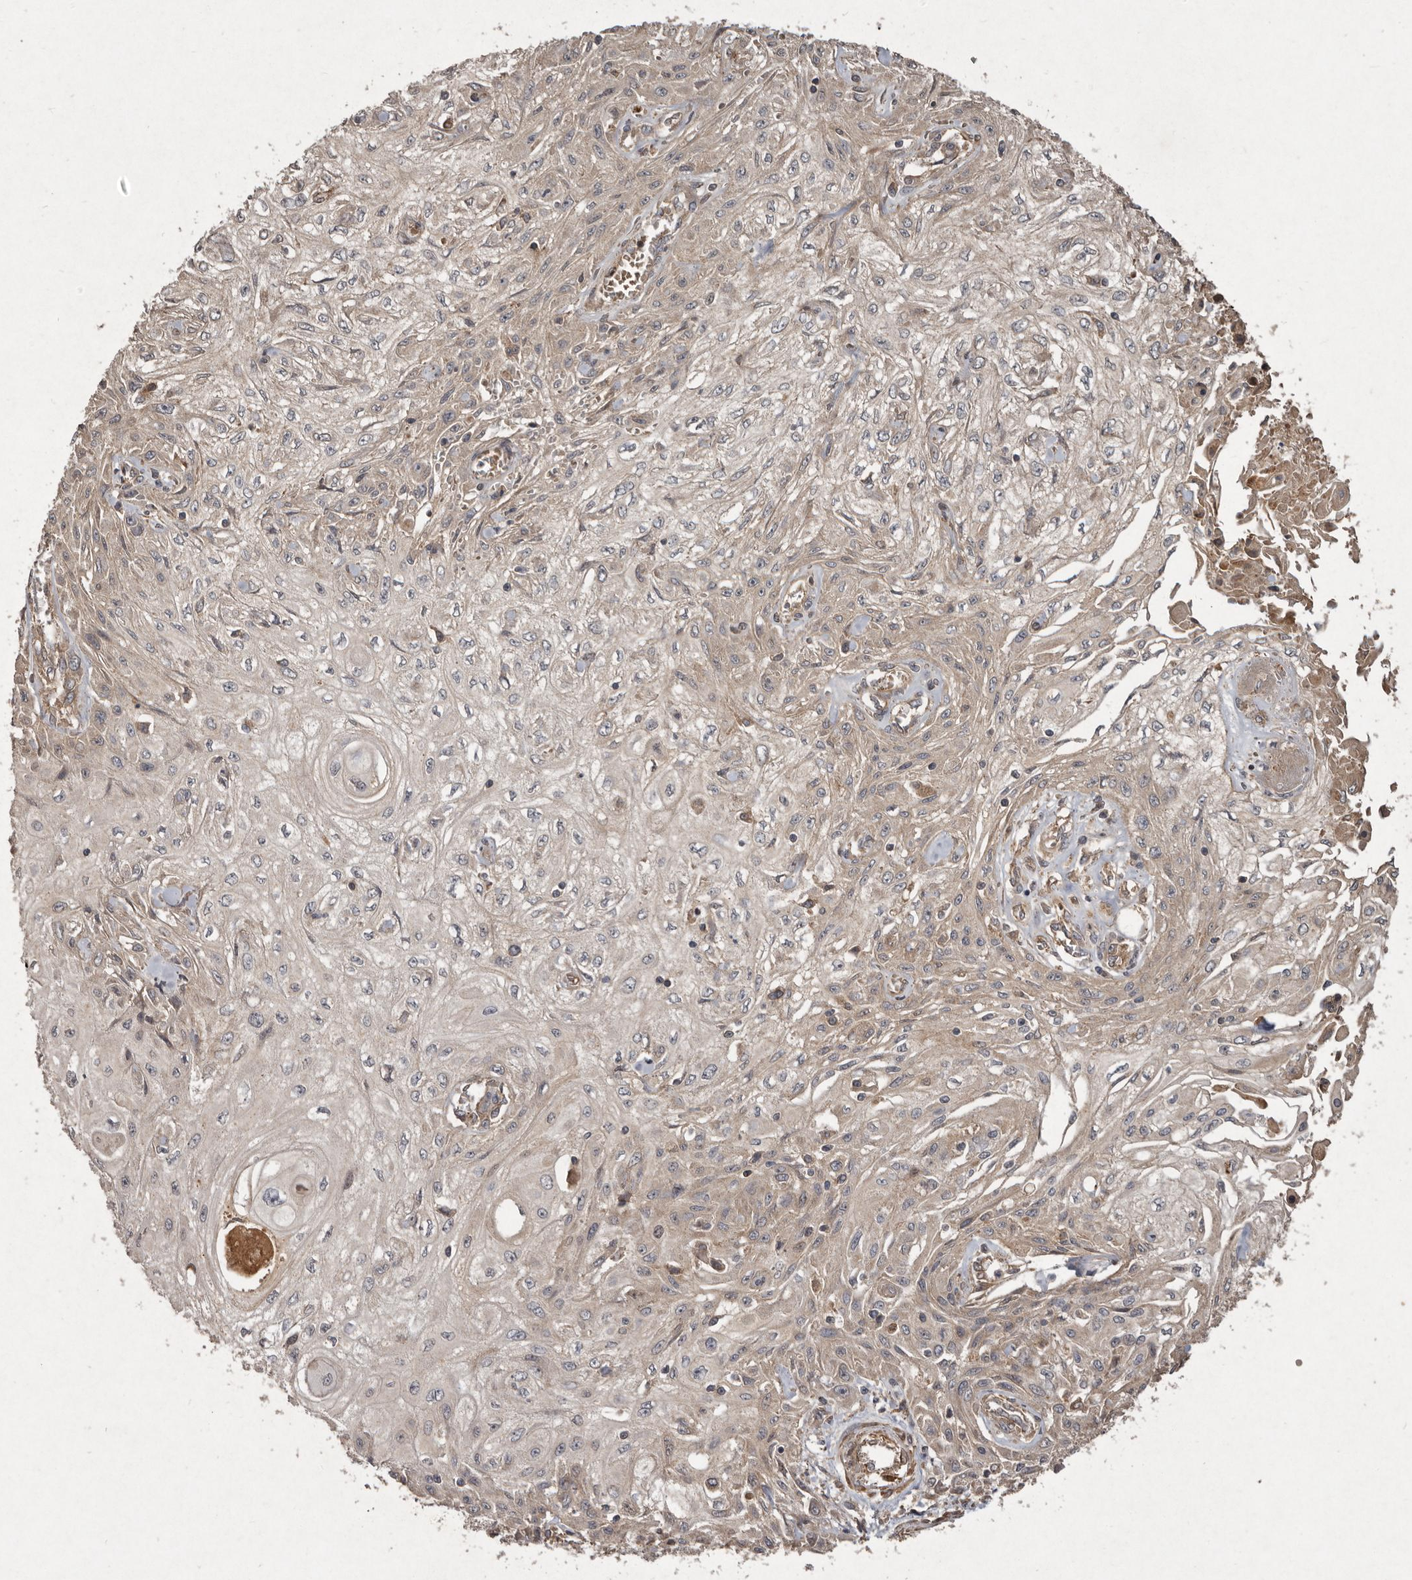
{"staining": {"intensity": "weak", "quantity": "<25%", "location": "cytoplasmic/membranous"}, "tissue": "skin cancer", "cell_type": "Tumor cells", "image_type": "cancer", "snomed": [{"axis": "morphology", "description": "Squamous cell carcinoma, NOS"}, {"axis": "morphology", "description": "Squamous cell carcinoma, metastatic, NOS"}, {"axis": "topography", "description": "Skin"}, {"axis": "topography", "description": "Lymph node"}], "caption": "DAB immunohistochemical staining of squamous cell carcinoma (skin) displays no significant positivity in tumor cells. The staining is performed using DAB (3,3'-diaminobenzidine) brown chromogen with nuclei counter-stained in using hematoxylin.", "gene": "SEMA3A", "patient": {"sex": "male", "age": 75}}